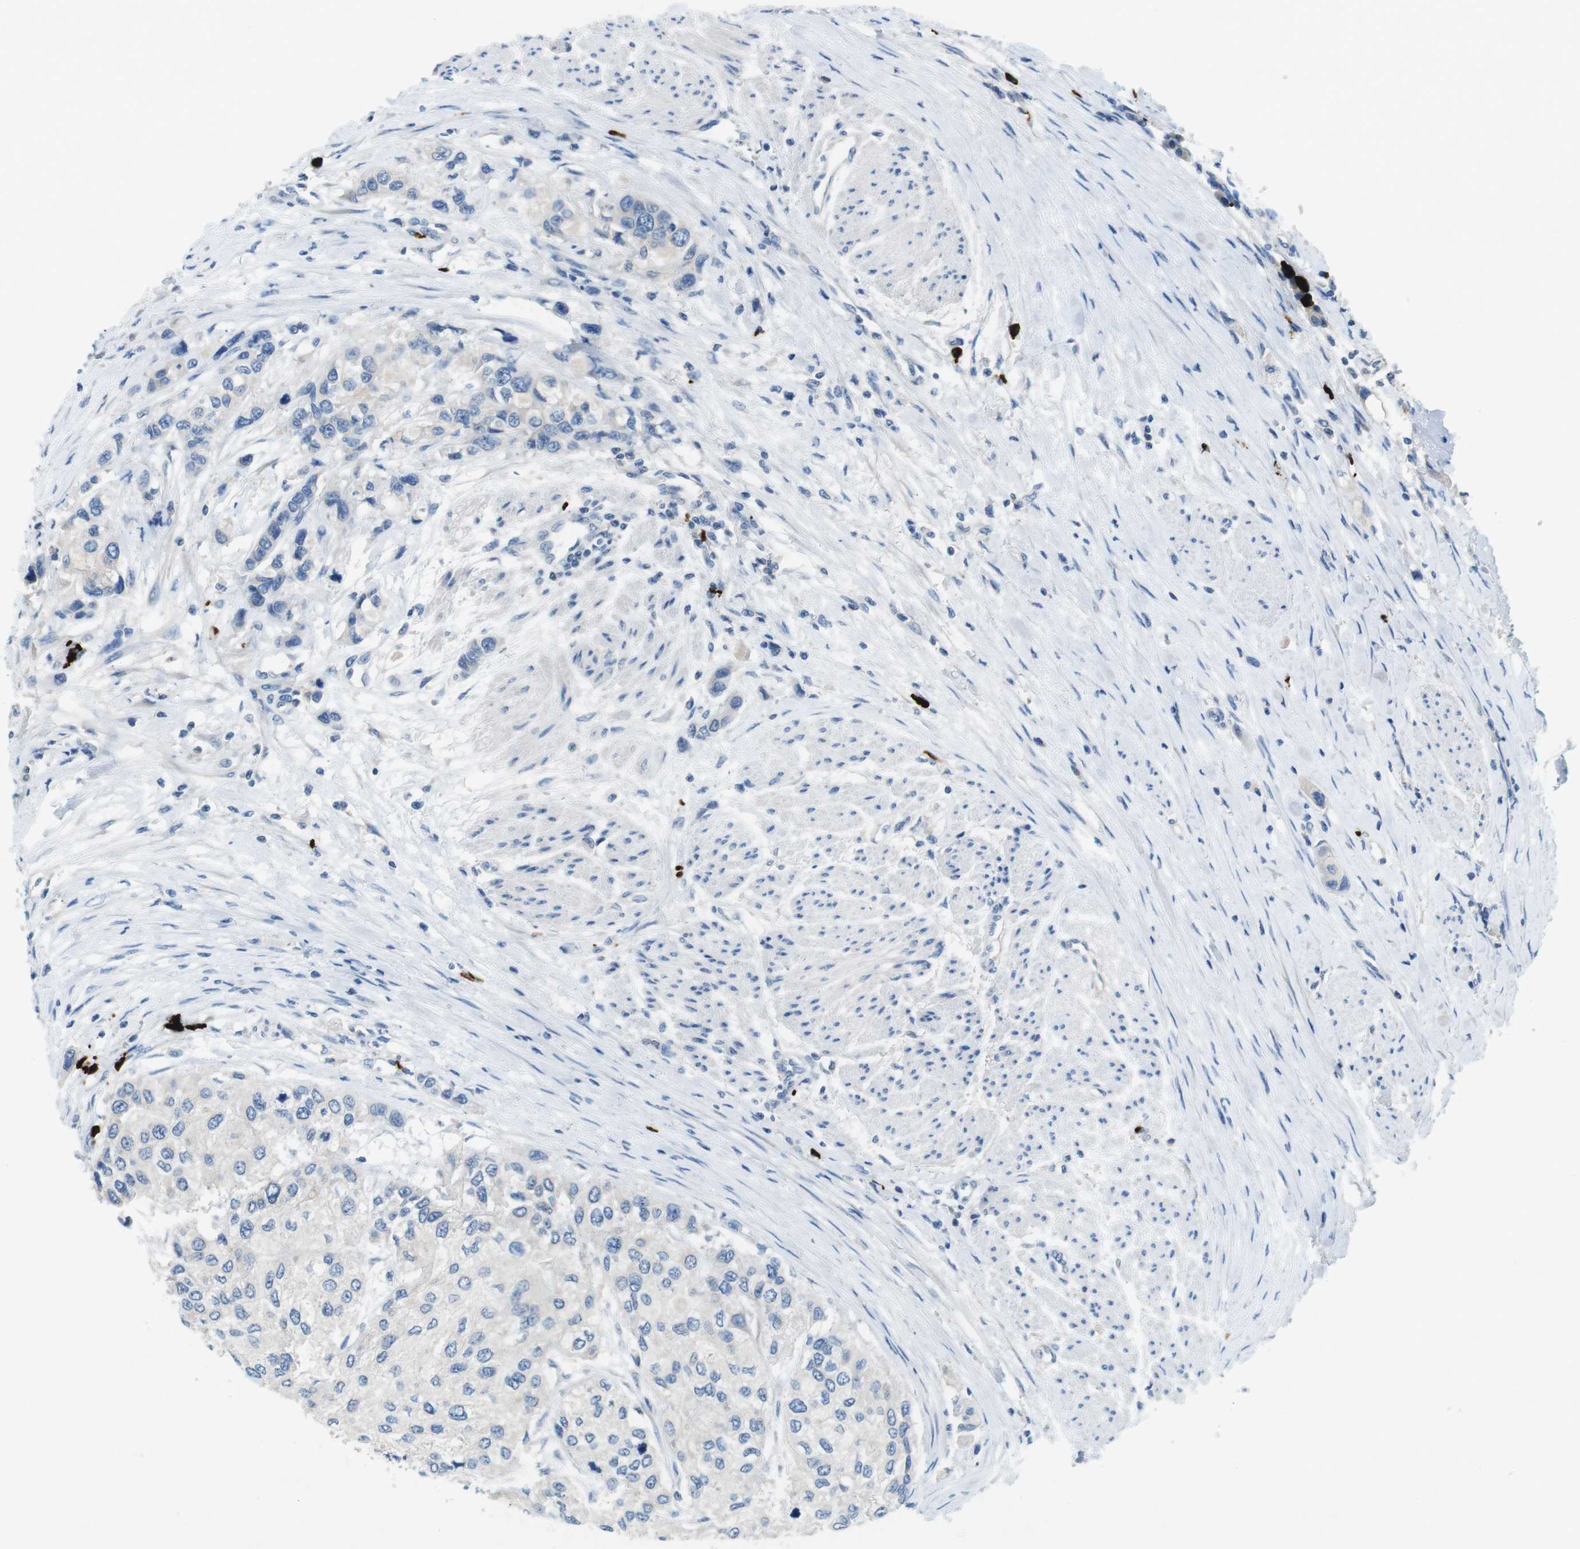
{"staining": {"intensity": "negative", "quantity": "none", "location": "none"}, "tissue": "urothelial cancer", "cell_type": "Tumor cells", "image_type": "cancer", "snomed": [{"axis": "morphology", "description": "Urothelial carcinoma, High grade"}, {"axis": "topography", "description": "Urinary bladder"}], "caption": "This is an IHC micrograph of human urothelial cancer. There is no staining in tumor cells.", "gene": "SLC35A3", "patient": {"sex": "female", "age": 56}}